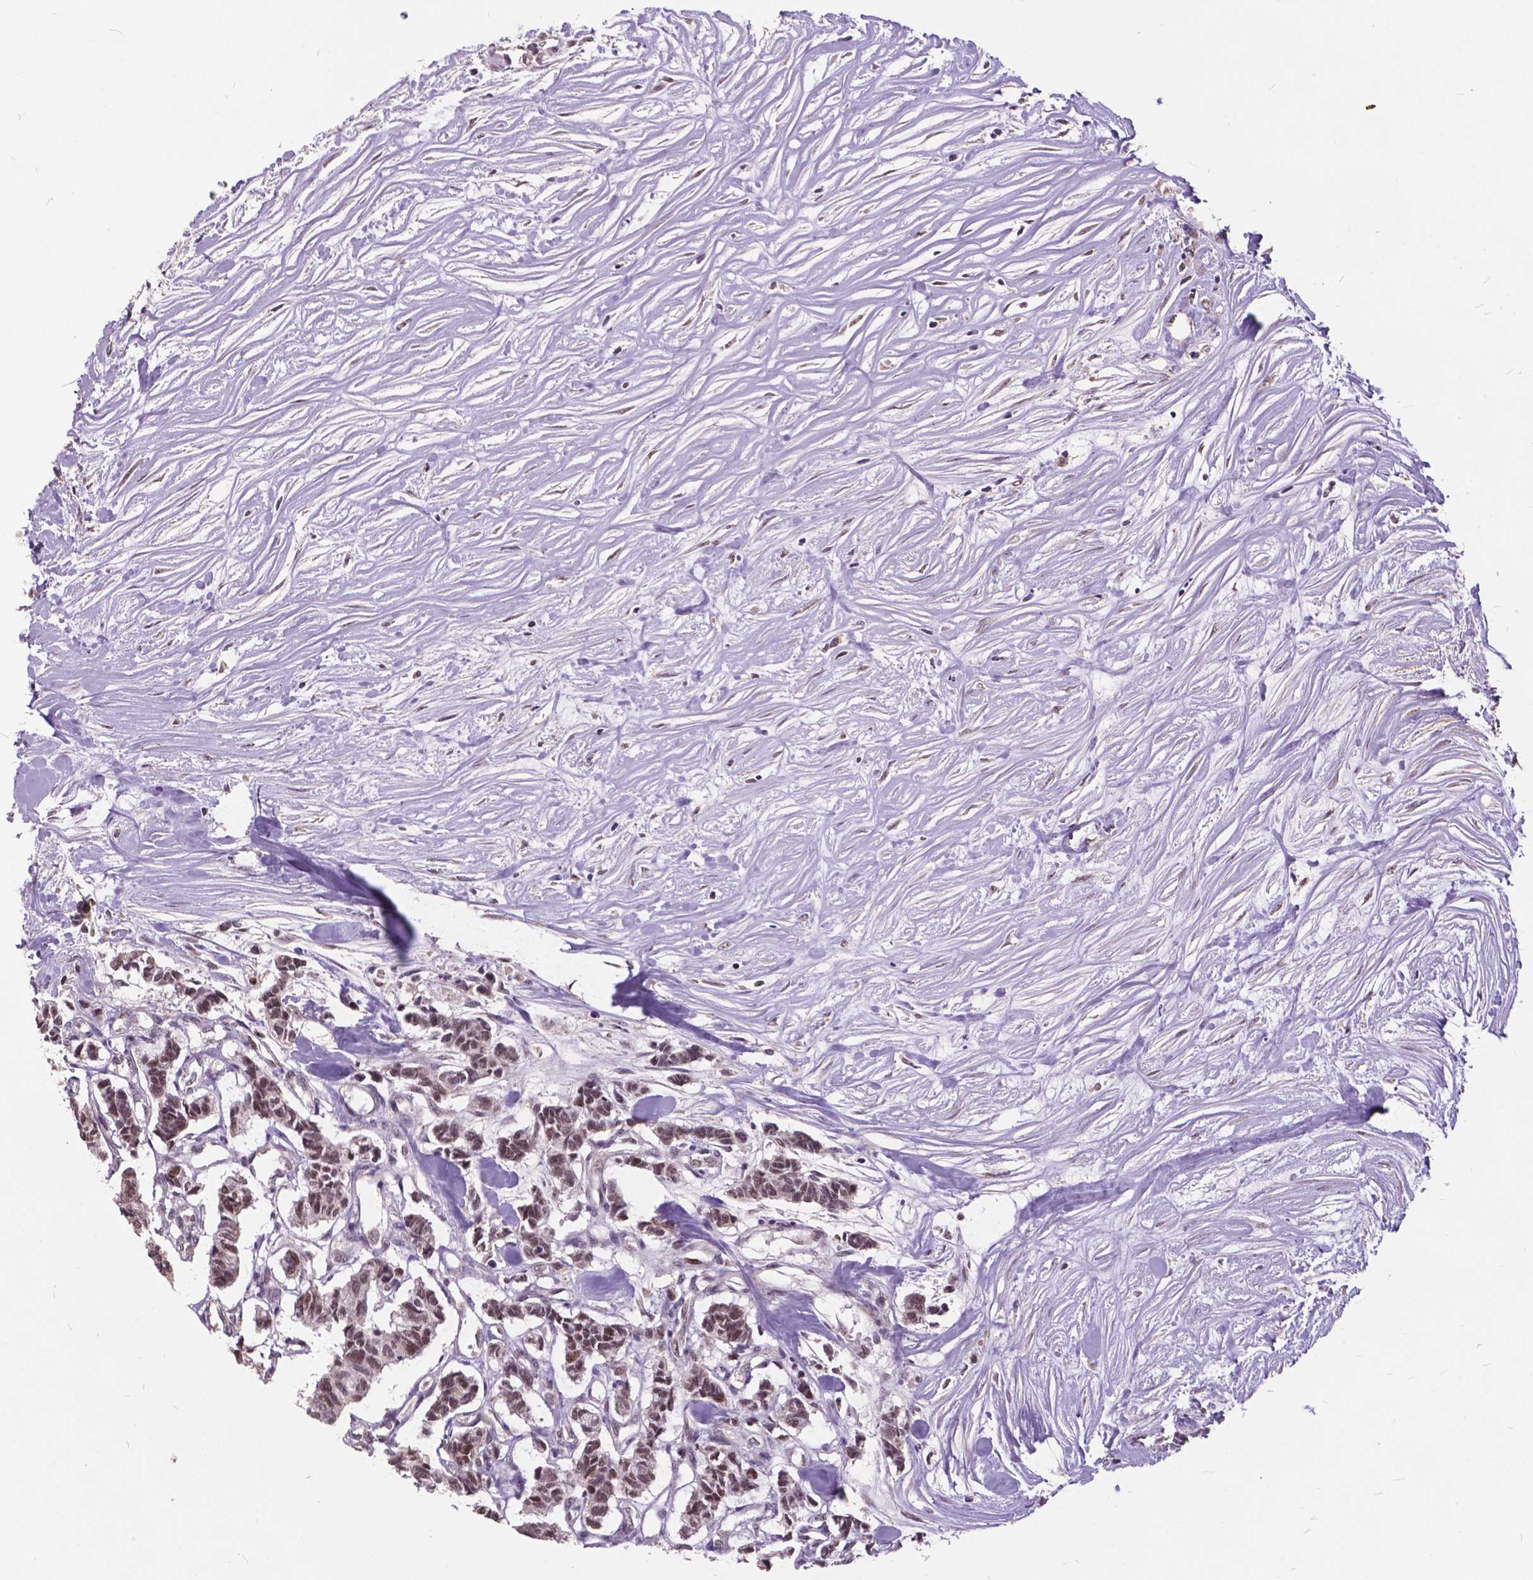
{"staining": {"intensity": "moderate", "quantity": "25%-75%", "location": "nuclear"}, "tissue": "carcinoid", "cell_type": "Tumor cells", "image_type": "cancer", "snomed": [{"axis": "morphology", "description": "Carcinoid, malignant, NOS"}, {"axis": "topography", "description": "Kidney"}], "caption": "The histopathology image reveals a brown stain indicating the presence of a protein in the nuclear of tumor cells in carcinoid. (Stains: DAB (3,3'-diaminobenzidine) in brown, nuclei in blue, Microscopy: brightfield microscopy at high magnification).", "gene": "MSH2", "patient": {"sex": "female", "age": 41}}